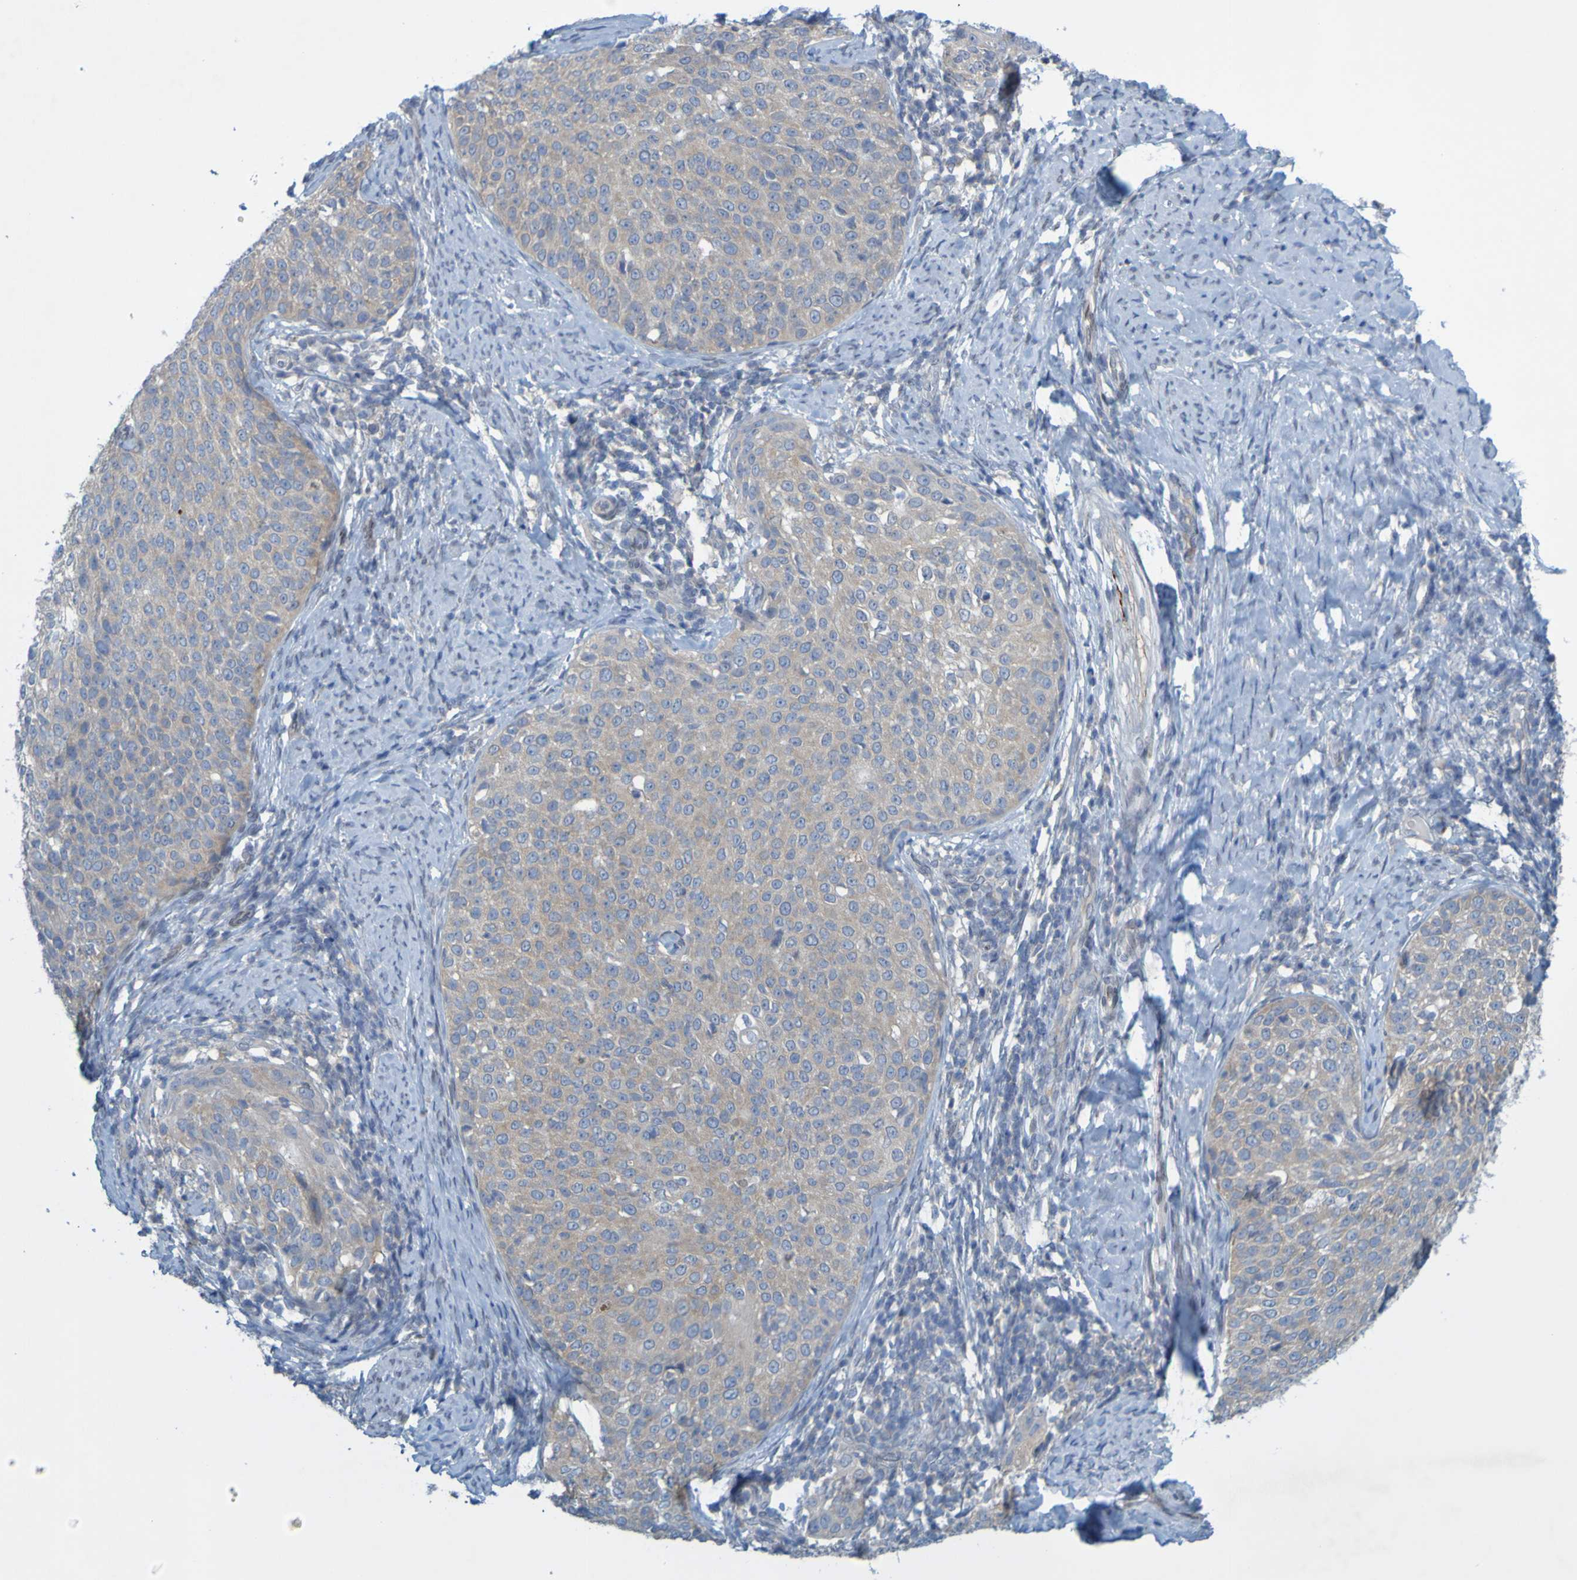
{"staining": {"intensity": "weak", "quantity": ">75%", "location": "cytoplasmic/membranous"}, "tissue": "cervical cancer", "cell_type": "Tumor cells", "image_type": "cancer", "snomed": [{"axis": "morphology", "description": "Squamous cell carcinoma, NOS"}, {"axis": "topography", "description": "Cervix"}], "caption": "Weak cytoplasmic/membranous expression for a protein is present in approximately >75% of tumor cells of squamous cell carcinoma (cervical) using IHC.", "gene": "MAG", "patient": {"sex": "female", "age": 51}}